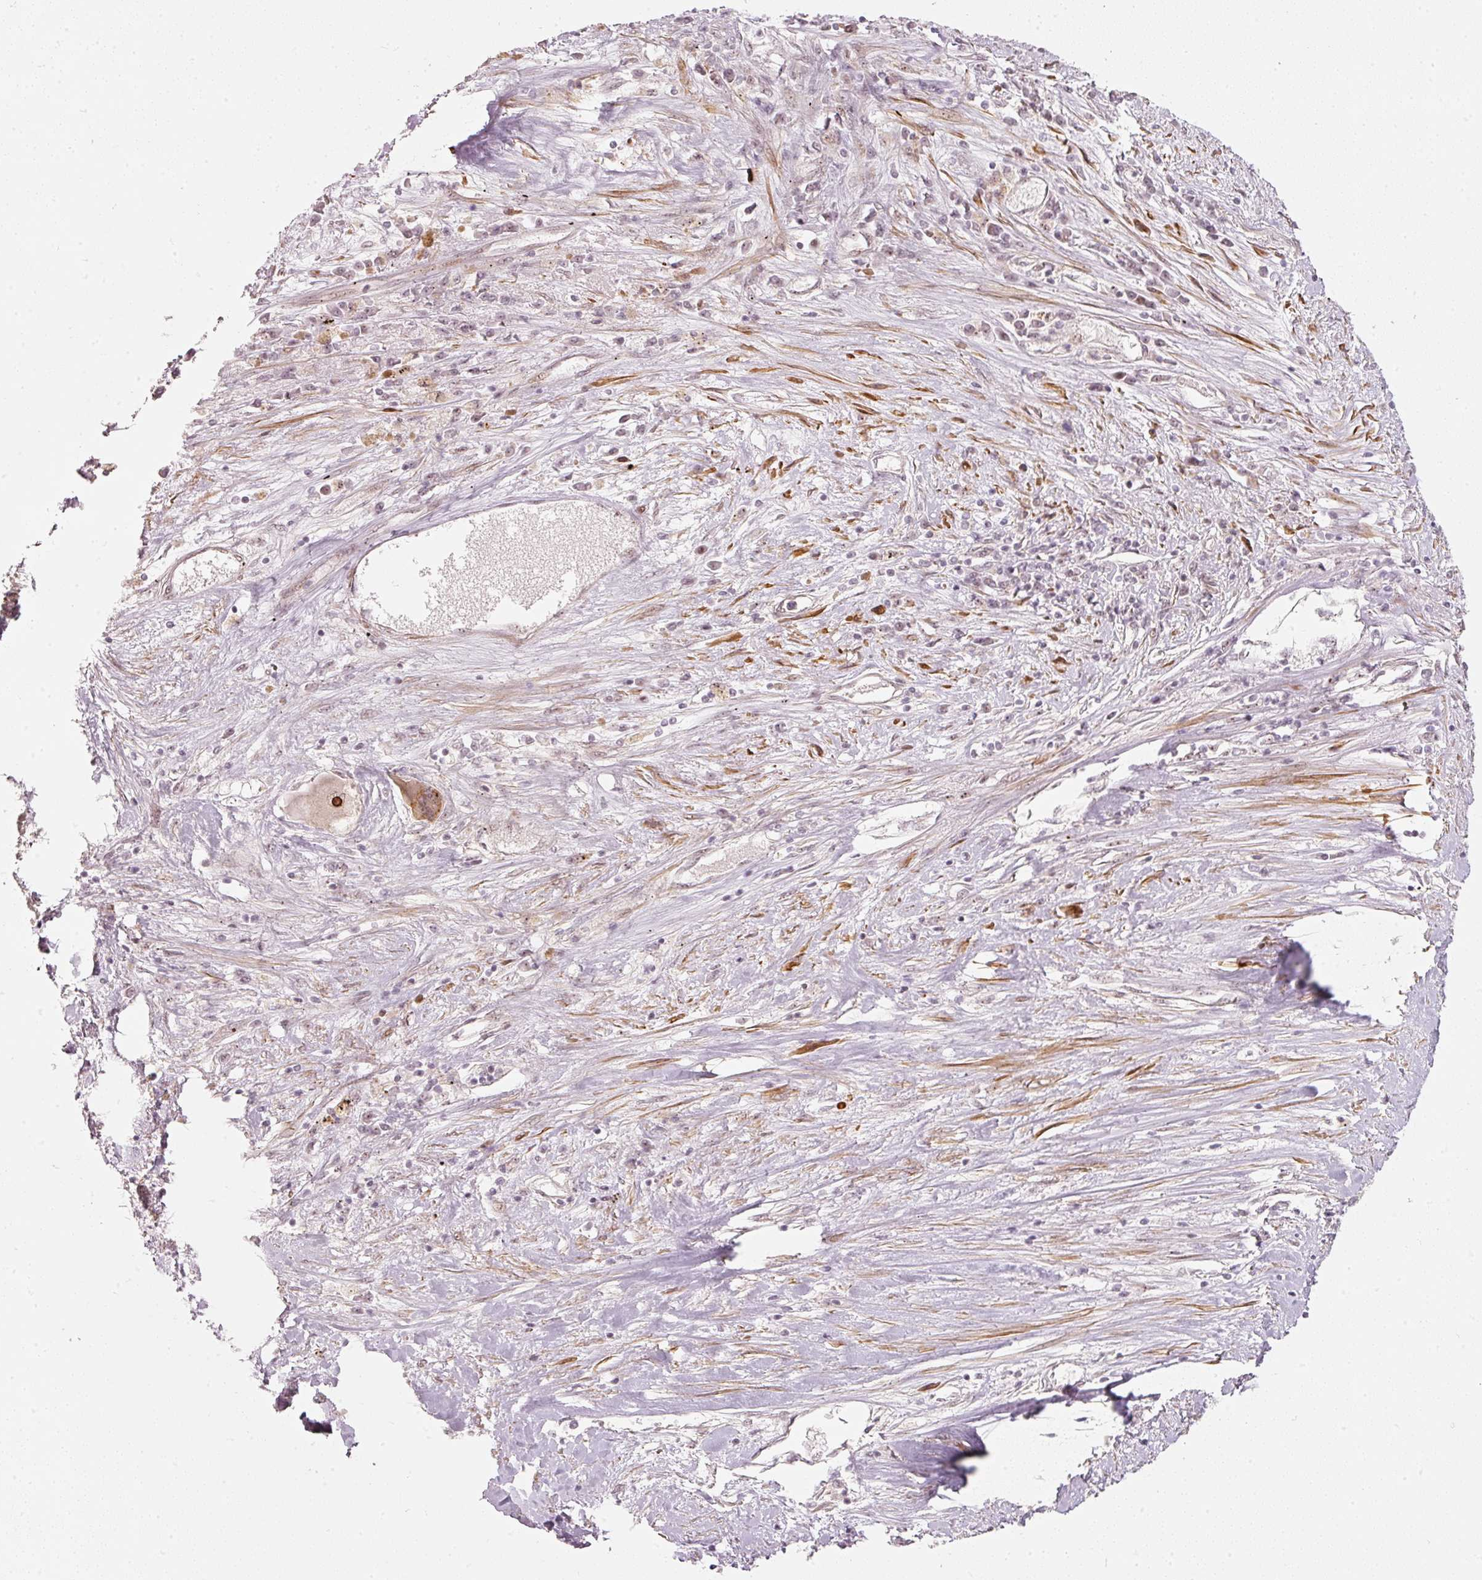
{"staining": {"intensity": "moderate", "quantity": "25%-75%", "location": "nuclear"}, "tissue": "liver cancer", "cell_type": "Tumor cells", "image_type": "cancer", "snomed": [{"axis": "morphology", "description": "Carcinoma, Hepatocellular, NOS"}, {"axis": "topography", "description": "Liver"}], "caption": "A high-resolution micrograph shows IHC staining of liver cancer (hepatocellular carcinoma), which displays moderate nuclear expression in approximately 25%-75% of tumor cells.", "gene": "MXRA8", "patient": {"sex": "female", "age": 73}}